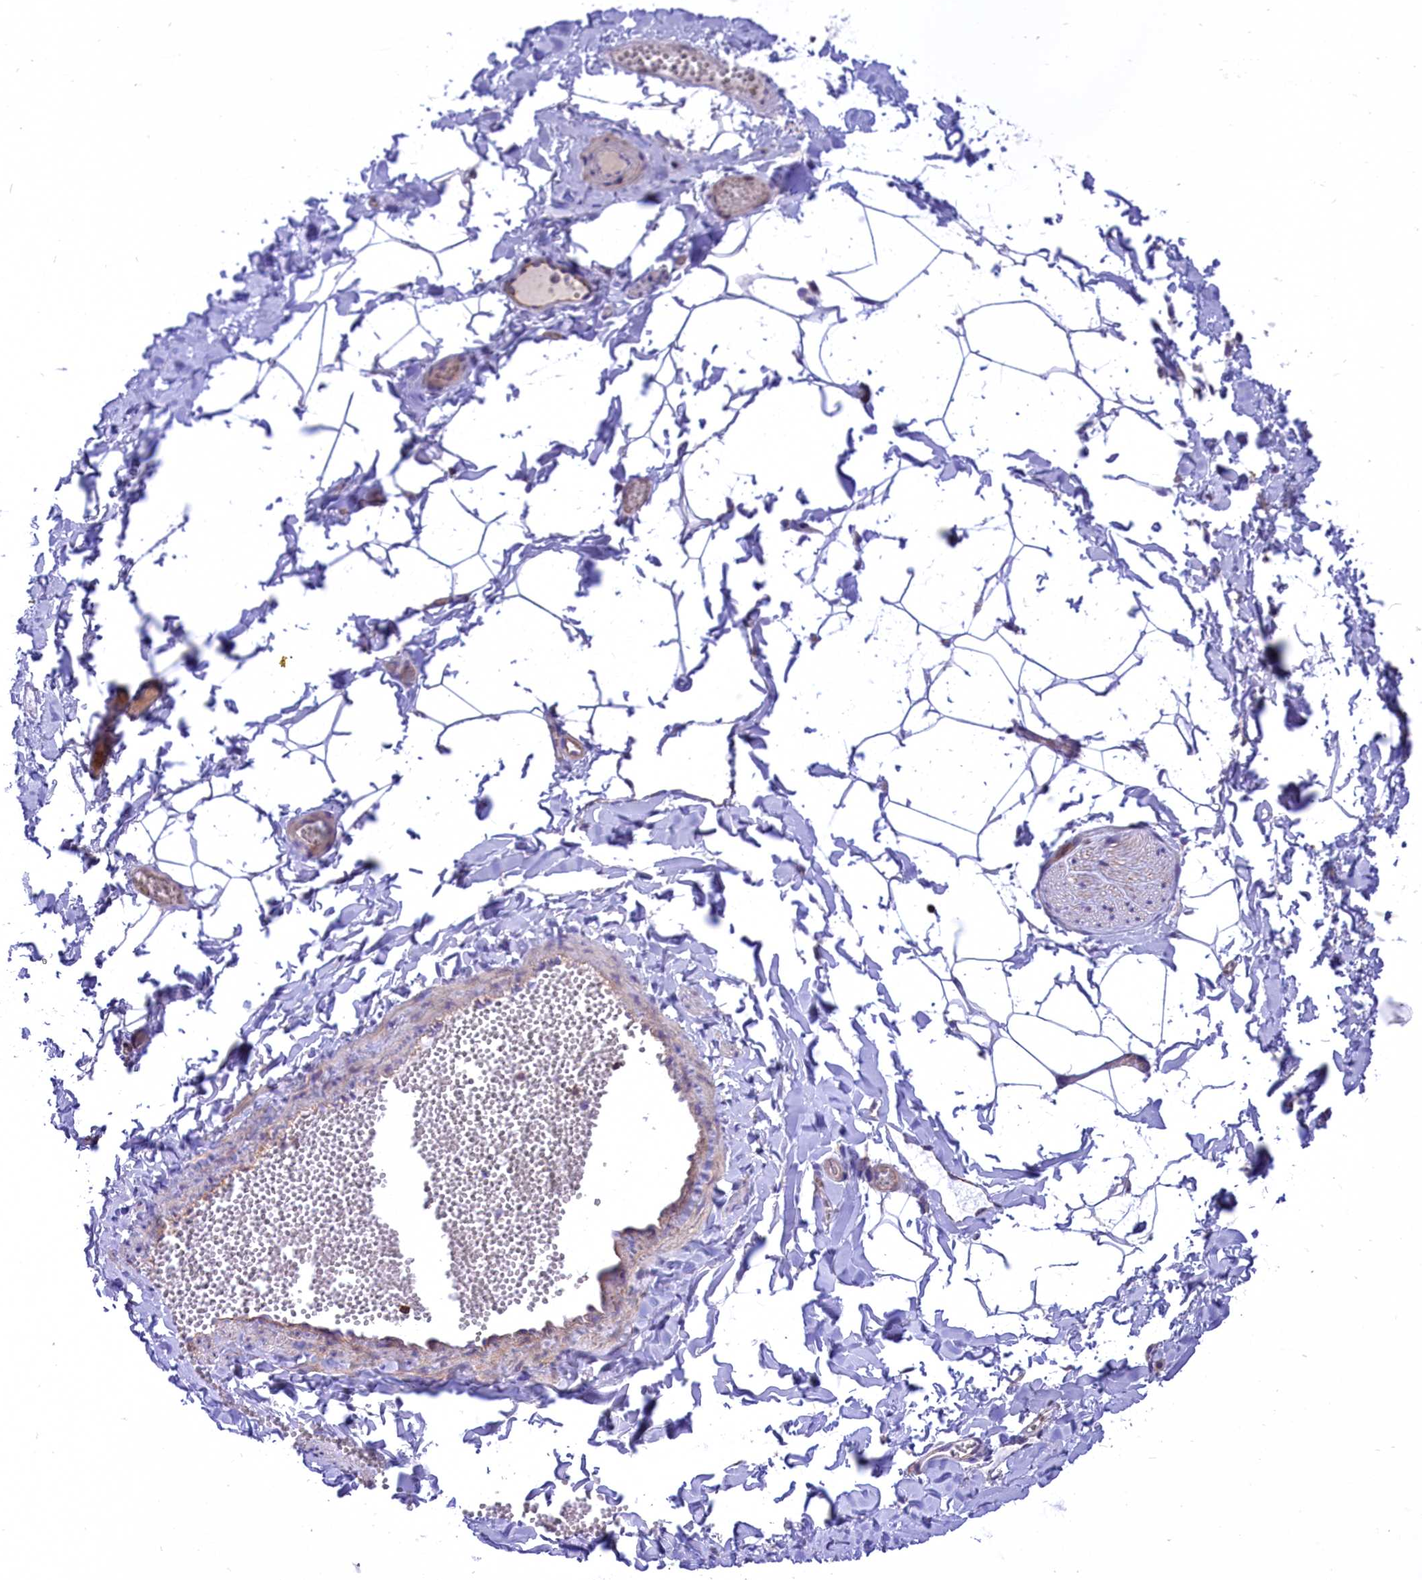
{"staining": {"intensity": "negative", "quantity": "none", "location": "none"}, "tissue": "adipose tissue", "cell_type": "Adipocytes", "image_type": "normal", "snomed": [{"axis": "morphology", "description": "Normal tissue, NOS"}, {"axis": "topography", "description": "Gallbladder"}, {"axis": "topography", "description": "Peripheral nerve tissue"}], "caption": "A high-resolution micrograph shows immunohistochemistry (IHC) staining of benign adipose tissue, which reveals no significant positivity in adipocytes.", "gene": "SEPTIN9", "patient": {"sex": "male", "age": 38}}